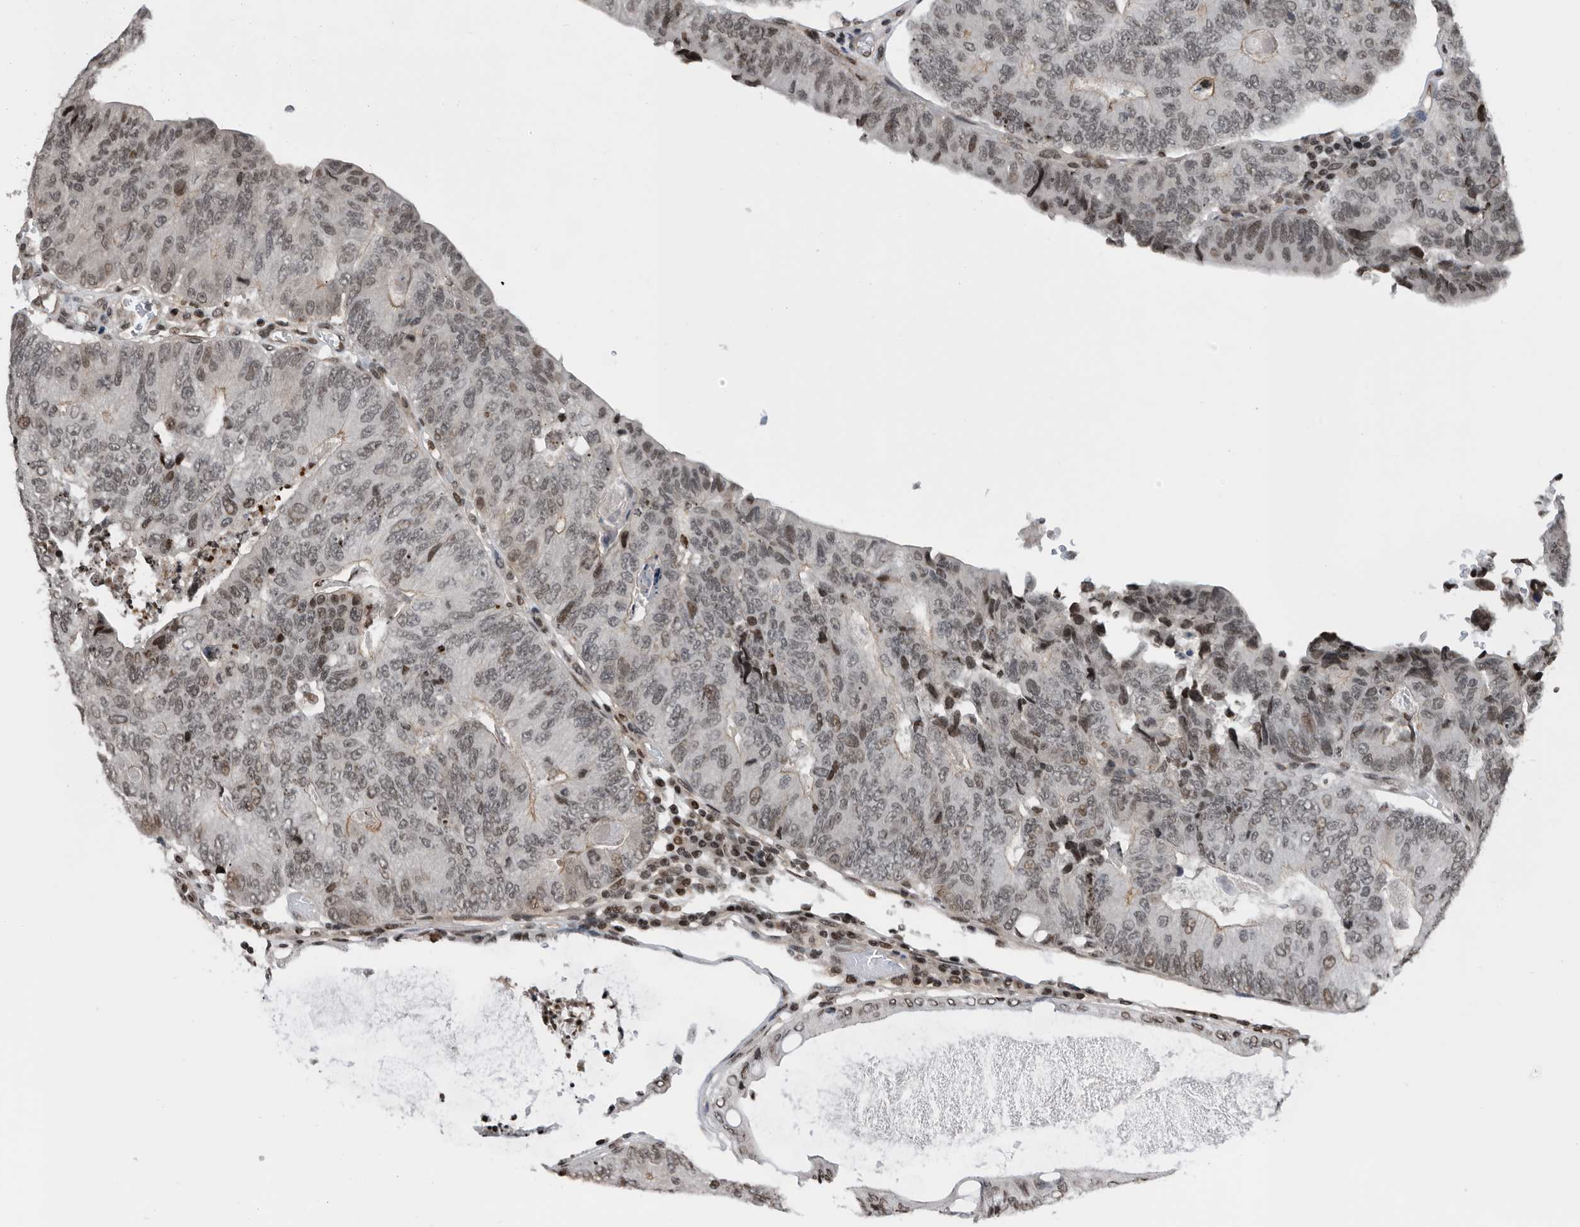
{"staining": {"intensity": "moderate", "quantity": "25%-75%", "location": "nuclear"}, "tissue": "colorectal cancer", "cell_type": "Tumor cells", "image_type": "cancer", "snomed": [{"axis": "morphology", "description": "Adenocarcinoma, NOS"}, {"axis": "topography", "description": "Colon"}], "caption": "There is medium levels of moderate nuclear expression in tumor cells of adenocarcinoma (colorectal), as demonstrated by immunohistochemical staining (brown color).", "gene": "SNRNP48", "patient": {"sex": "female", "age": 67}}